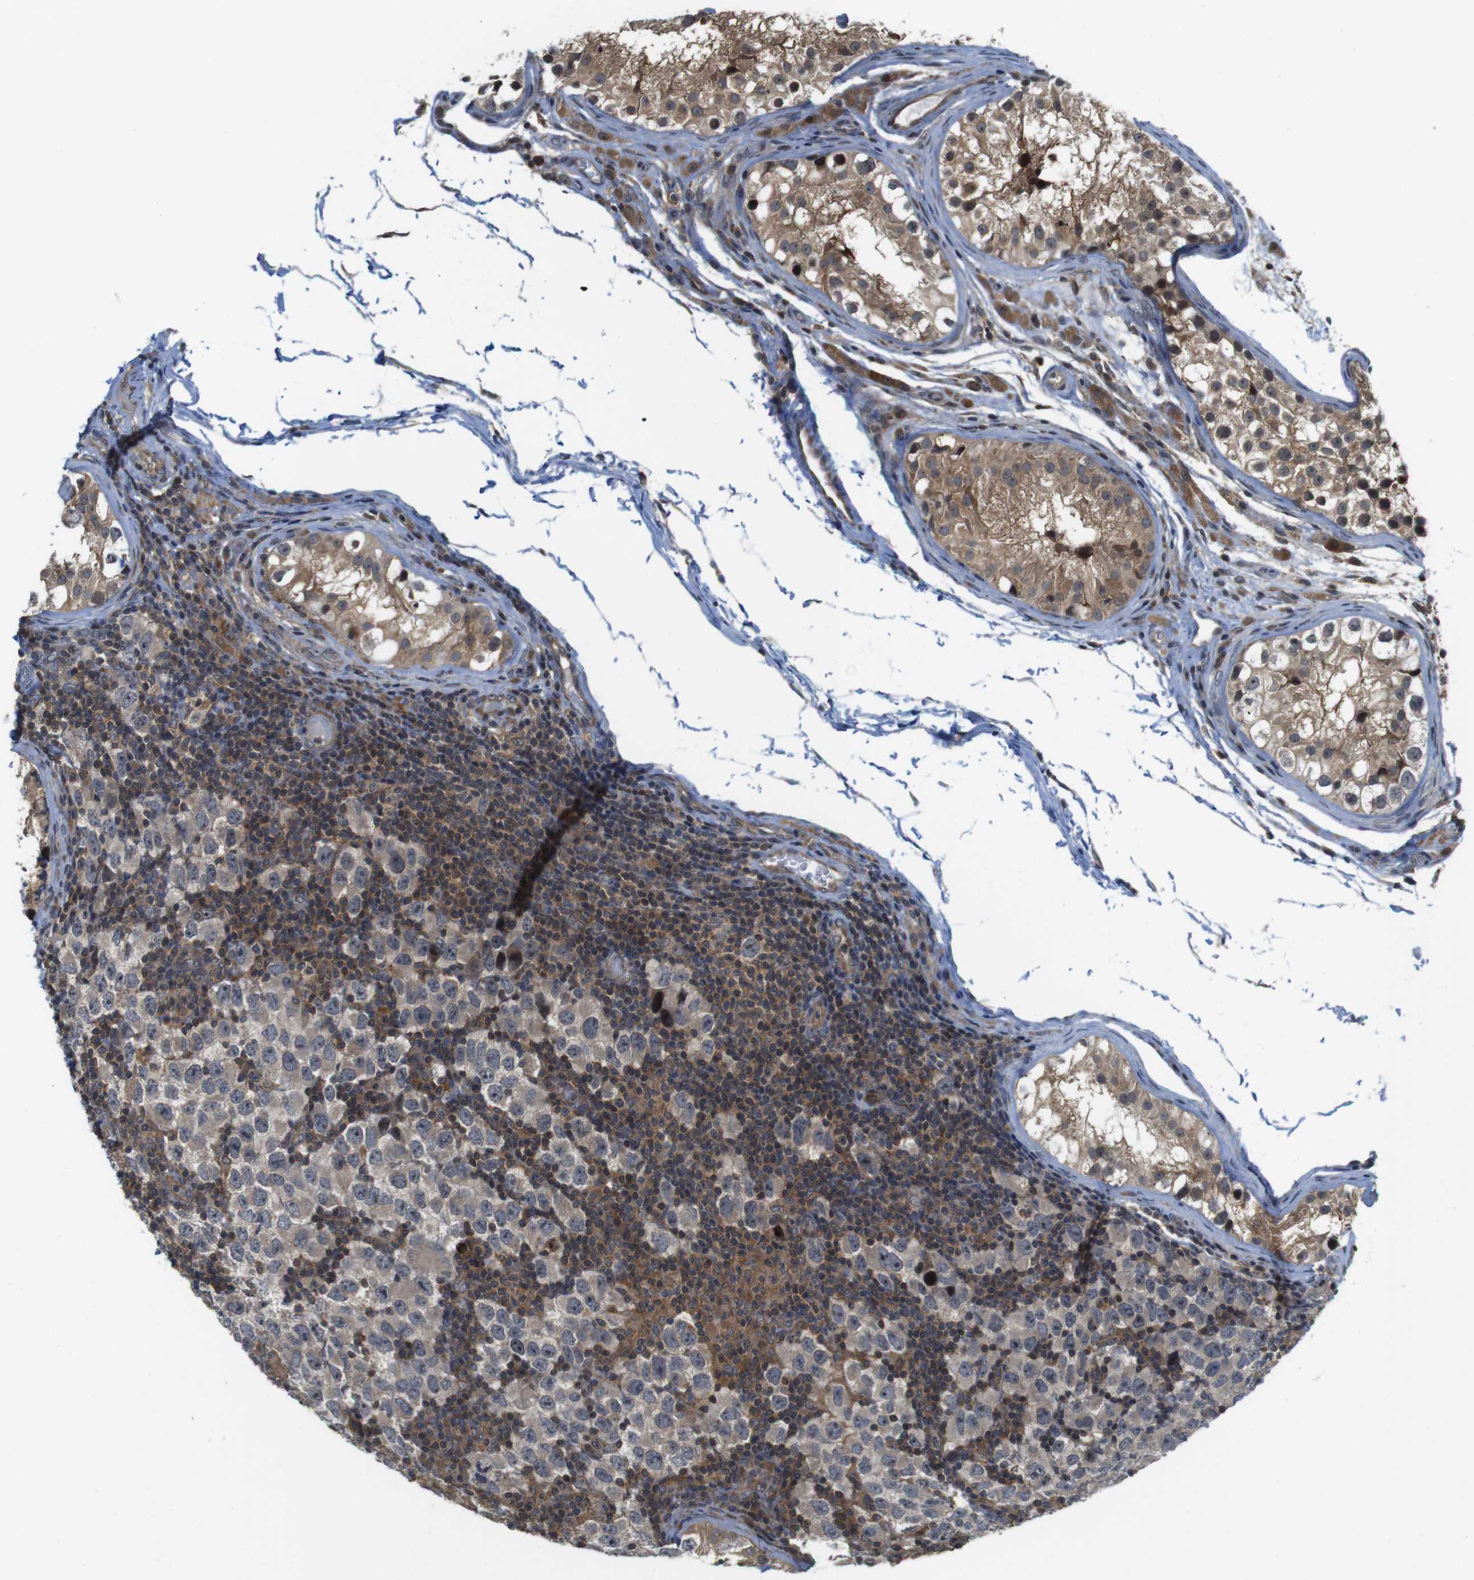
{"staining": {"intensity": "weak", "quantity": "<25%", "location": "cytoplasmic/membranous"}, "tissue": "testis cancer", "cell_type": "Tumor cells", "image_type": "cancer", "snomed": [{"axis": "morphology", "description": "Carcinoma, Embryonal, NOS"}, {"axis": "topography", "description": "Testis"}], "caption": "Tumor cells are negative for protein expression in human testis cancer.", "gene": "CC2D1A", "patient": {"sex": "male", "age": 21}}